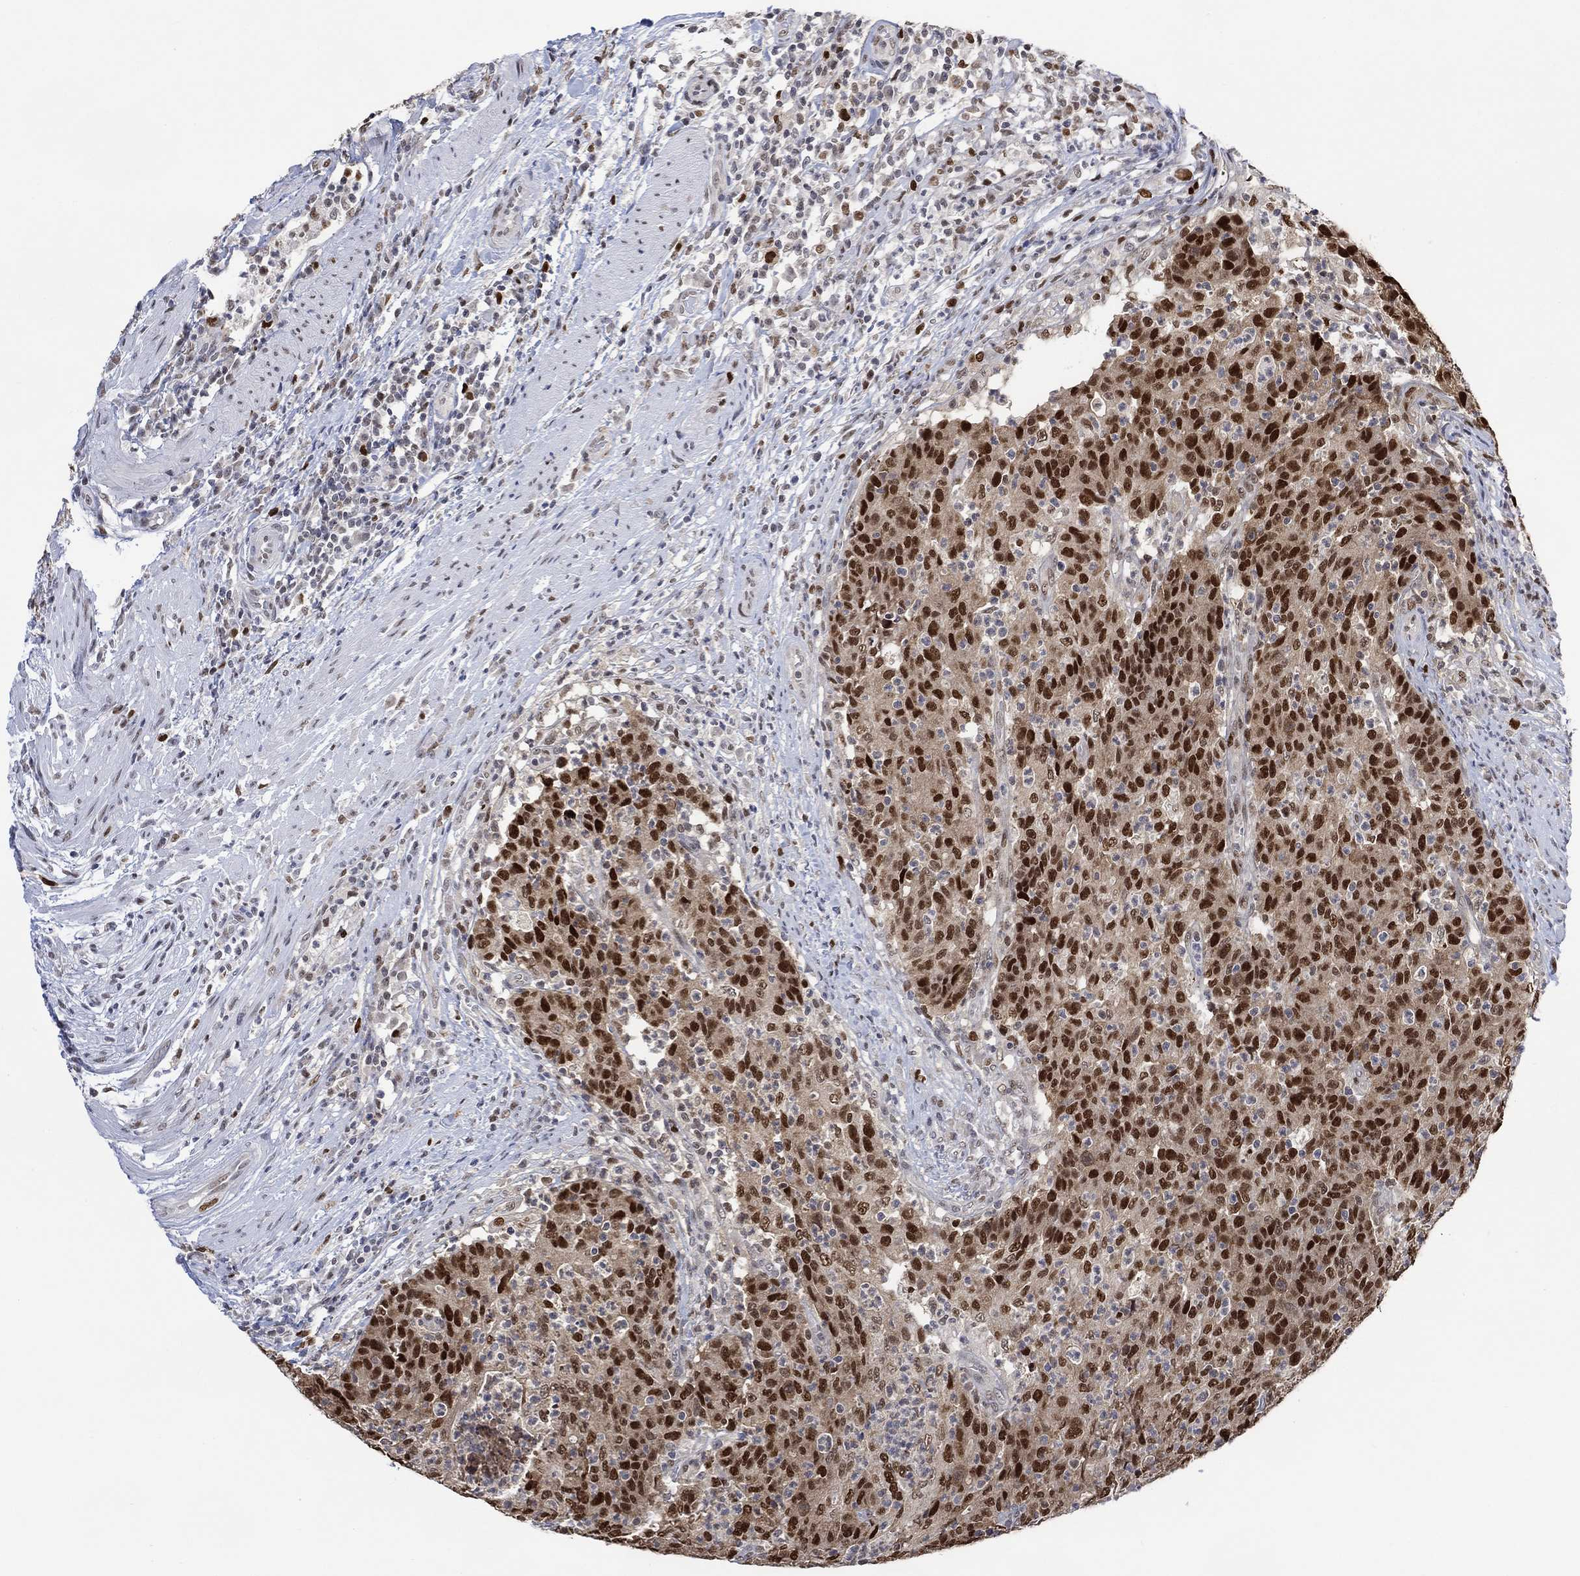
{"staining": {"intensity": "strong", "quantity": "25%-75%", "location": "nuclear"}, "tissue": "colorectal cancer", "cell_type": "Tumor cells", "image_type": "cancer", "snomed": [{"axis": "morphology", "description": "Adenocarcinoma, NOS"}, {"axis": "topography", "description": "Colon"}], "caption": "Immunohistochemistry (IHC) of human adenocarcinoma (colorectal) demonstrates high levels of strong nuclear staining in approximately 25%-75% of tumor cells.", "gene": "RAD54L2", "patient": {"sex": "male", "age": 70}}